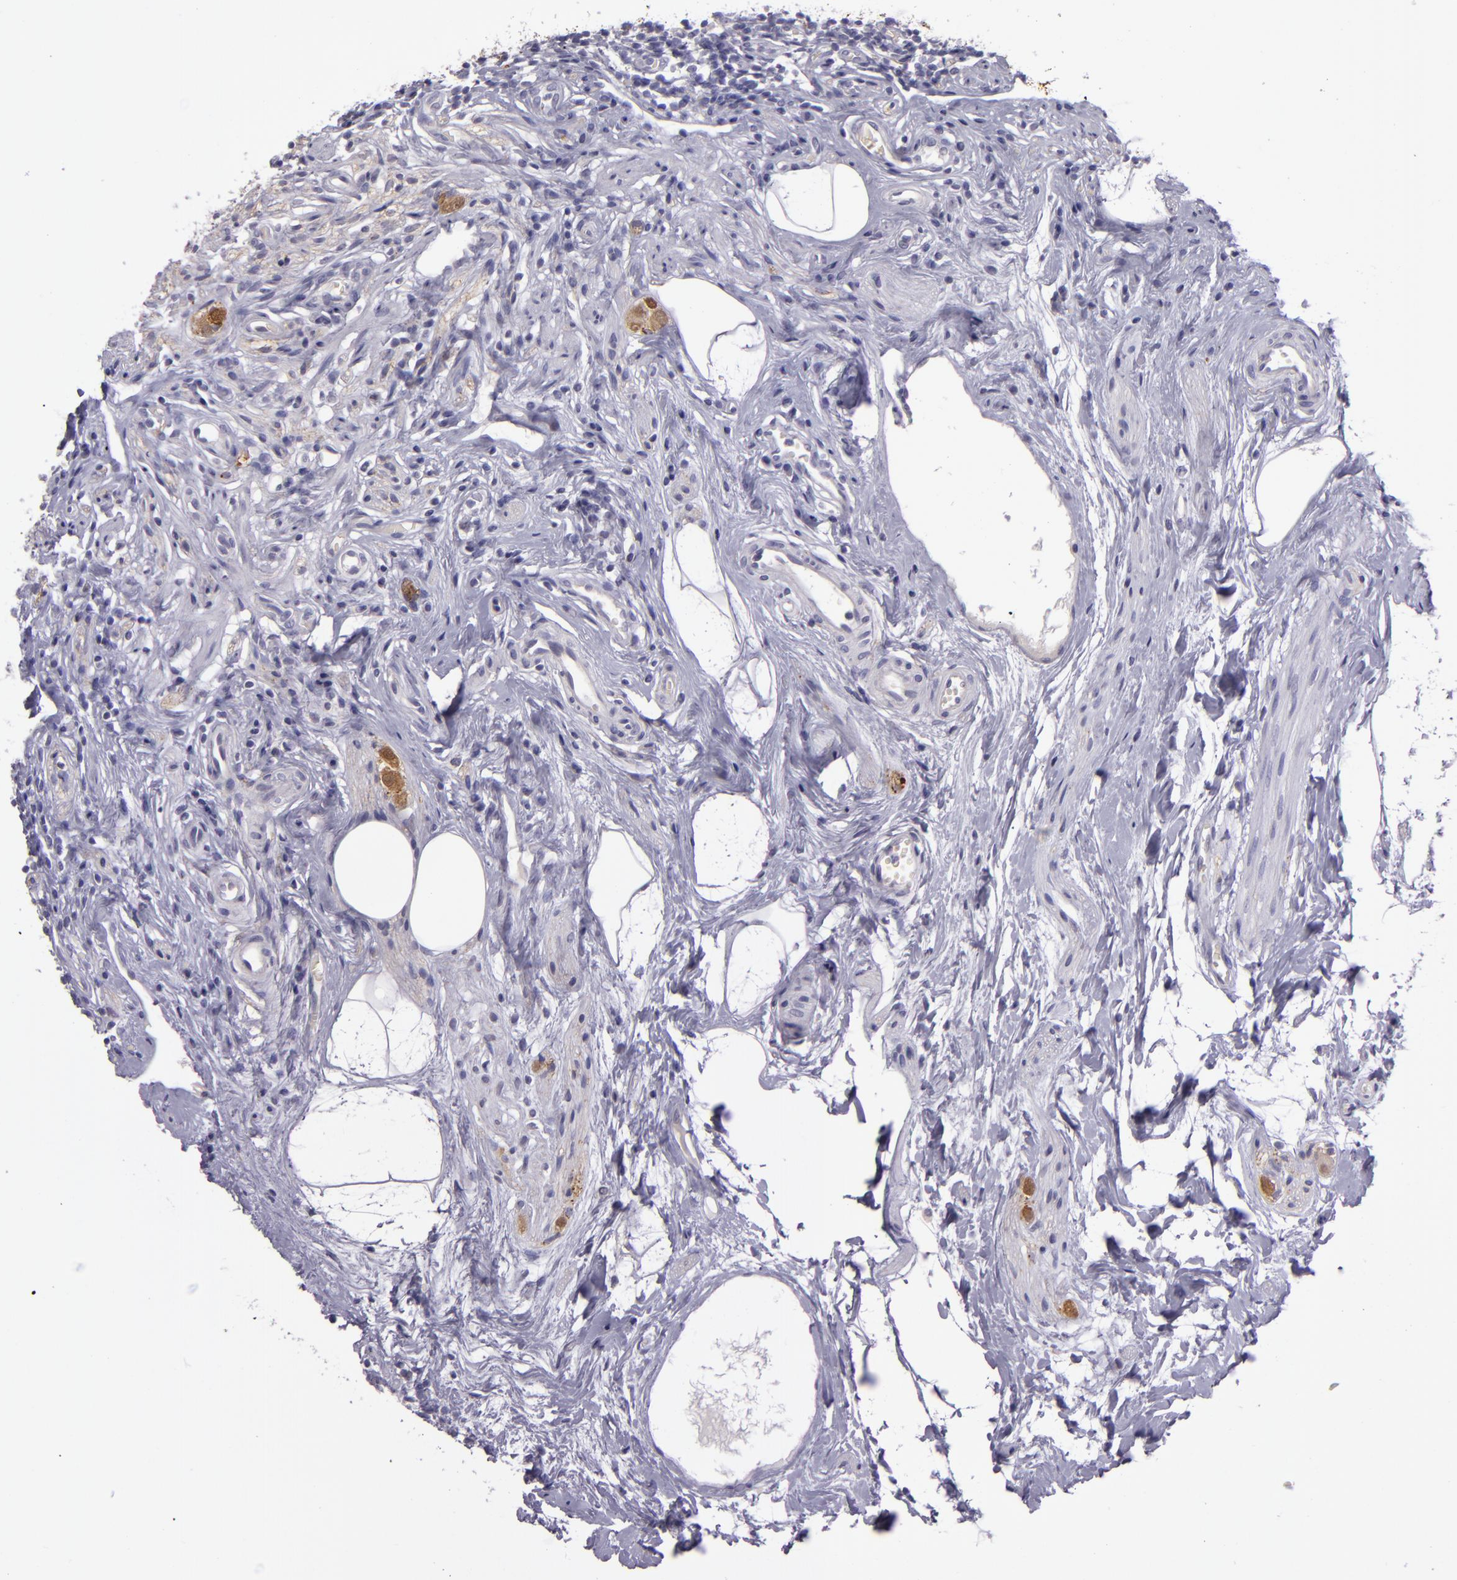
{"staining": {"intensity": "weak", "quantity": "<25%", "location": "cytoplasmic/membranous"}, "tissue": "appendix", "cell_type": "Glandular cells", "image_type": "normal", "snomed": [{"axis": "morphology", "description": "Normal tissue, NOS"}, {"axis": "topography", "description": "Appendix"}], "caption": "Immunohistochemistry of benign appendix shows no positivity in glandular cells. The staining was performed using DAB to visualize the protein expression in brown, while the nuclei were stained in blue with hematoxylin (Magnification: 20x).", "gene": "SNCB", "patient": {"sex": "male", "age": 38}}